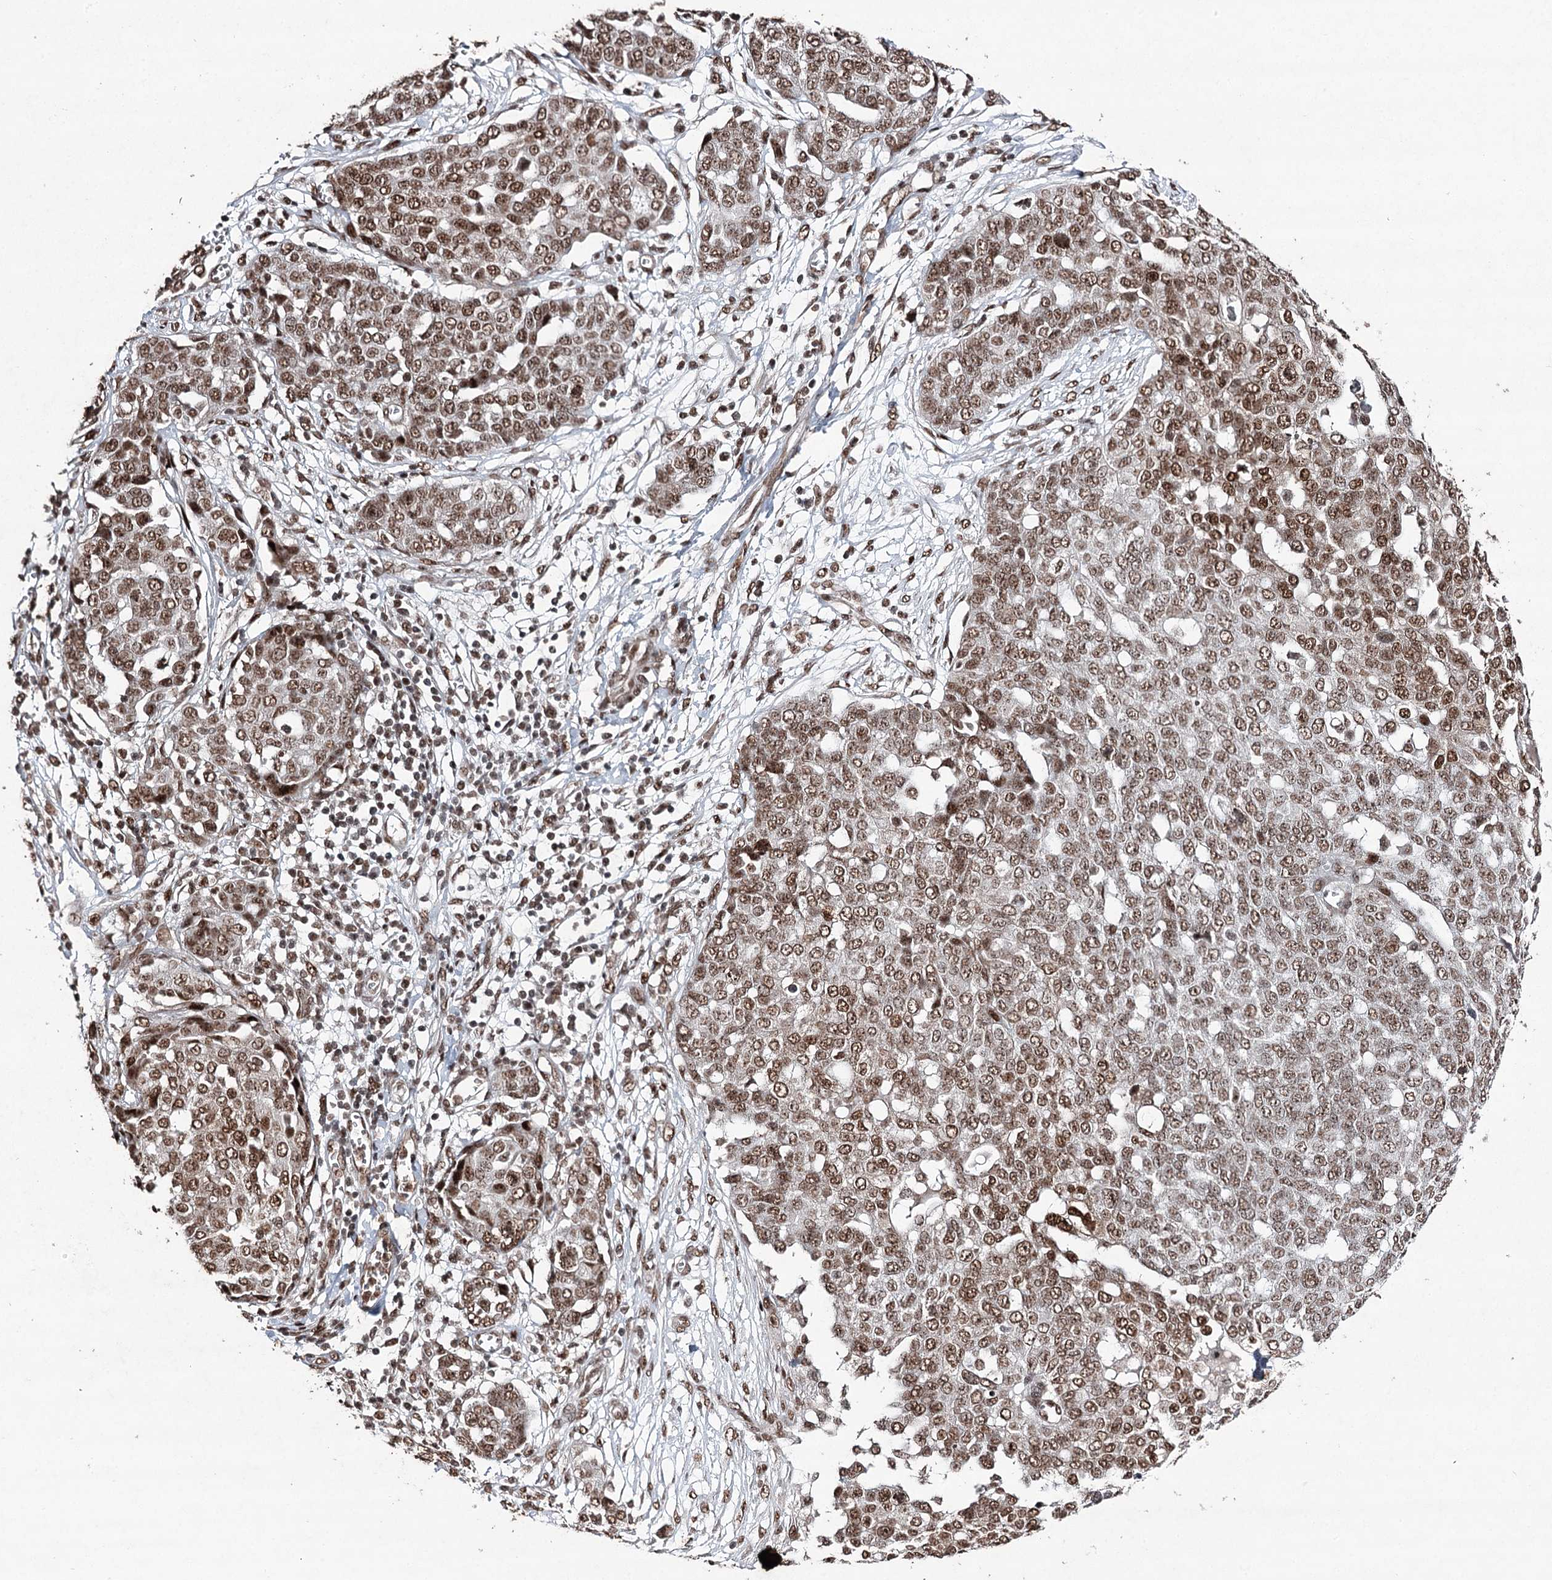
{"staining": {"intensity": "moderate", "quantity": ">75%", "location": "nuclear"}, "tissue": "ovarian cancer", "cell_type": "Tumor cells", "image_type": "cancer", "snomed": [{"axis": "morphology", "description": "Cystadenocarcinoma, serous, NOS"}, {"axis": "topography", "description": "Soft tissue"}, {"axis": "topography", "description": "Ovary"}], "caption": "Protein expression analysis of human ovarian cancer (serous cystadenocarcinoma) reveals moderate nuclear expression in about >75% of tumor cells.", "gene": "PDCD4", "patient": {"sex": "female", "age": 57}}